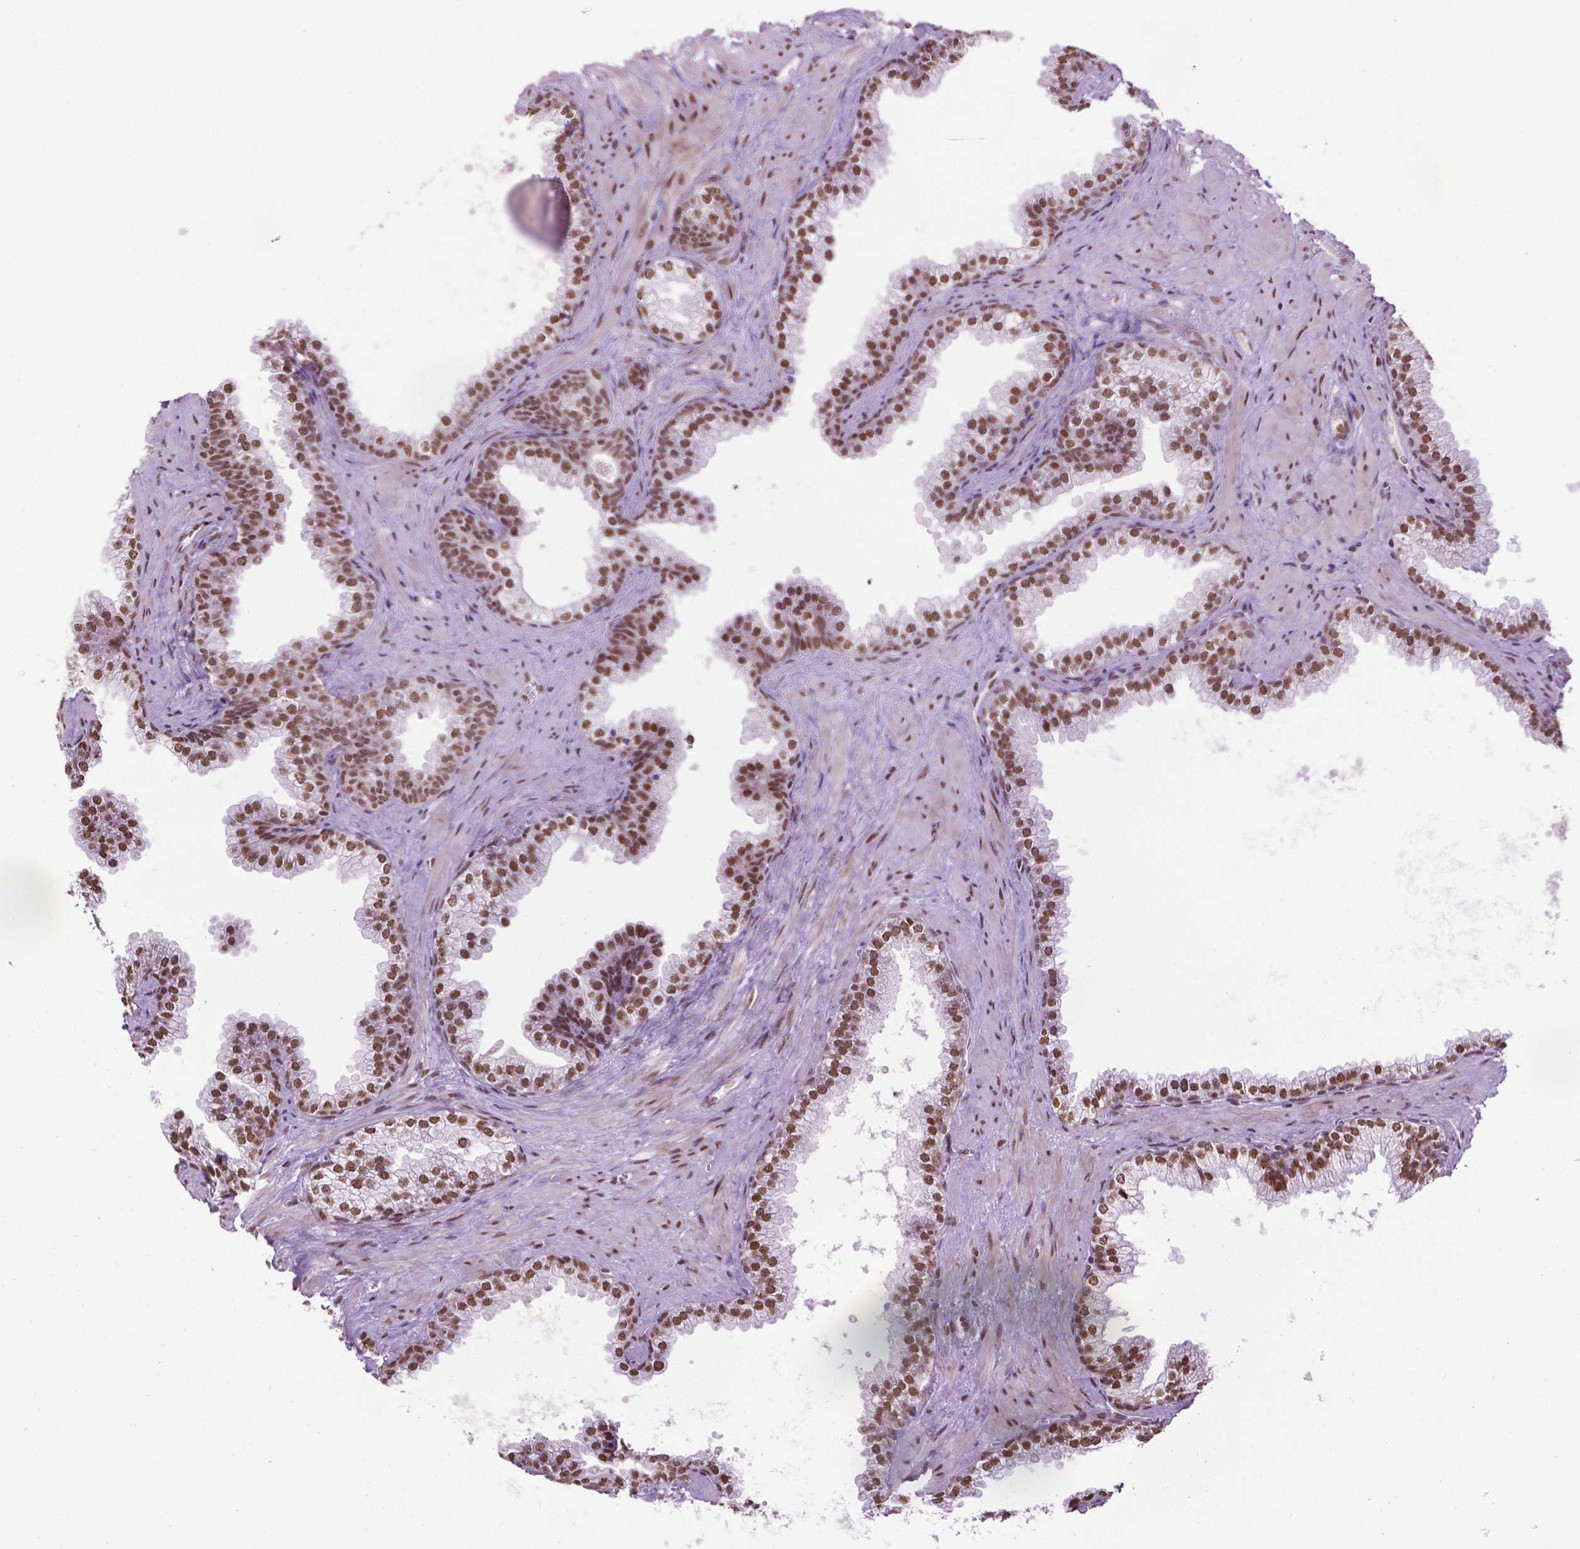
{"staining": {"intensity": "strong", "quantity": ">75%", "location": "nuclear"}, "tissue": "prostate", "cell_type": "Glandular cells", "image_type": "normal", "snomed": [{"axis": "morphology", "description": "Normal tissue, NOS"}, {"axis": "topography", "description": "Prostate"}], "caption": "High-power microscopy captured an IHC image of normal prostate, revealing strong nuclear positivity in about >75% of glandular cells. (Stains: DAB in brown, nuclei in blue, Microscopy: brightfield microscopy at high magnification).", "gene": "COL23A1", "patient": {"sex": "male", "age": 79}}